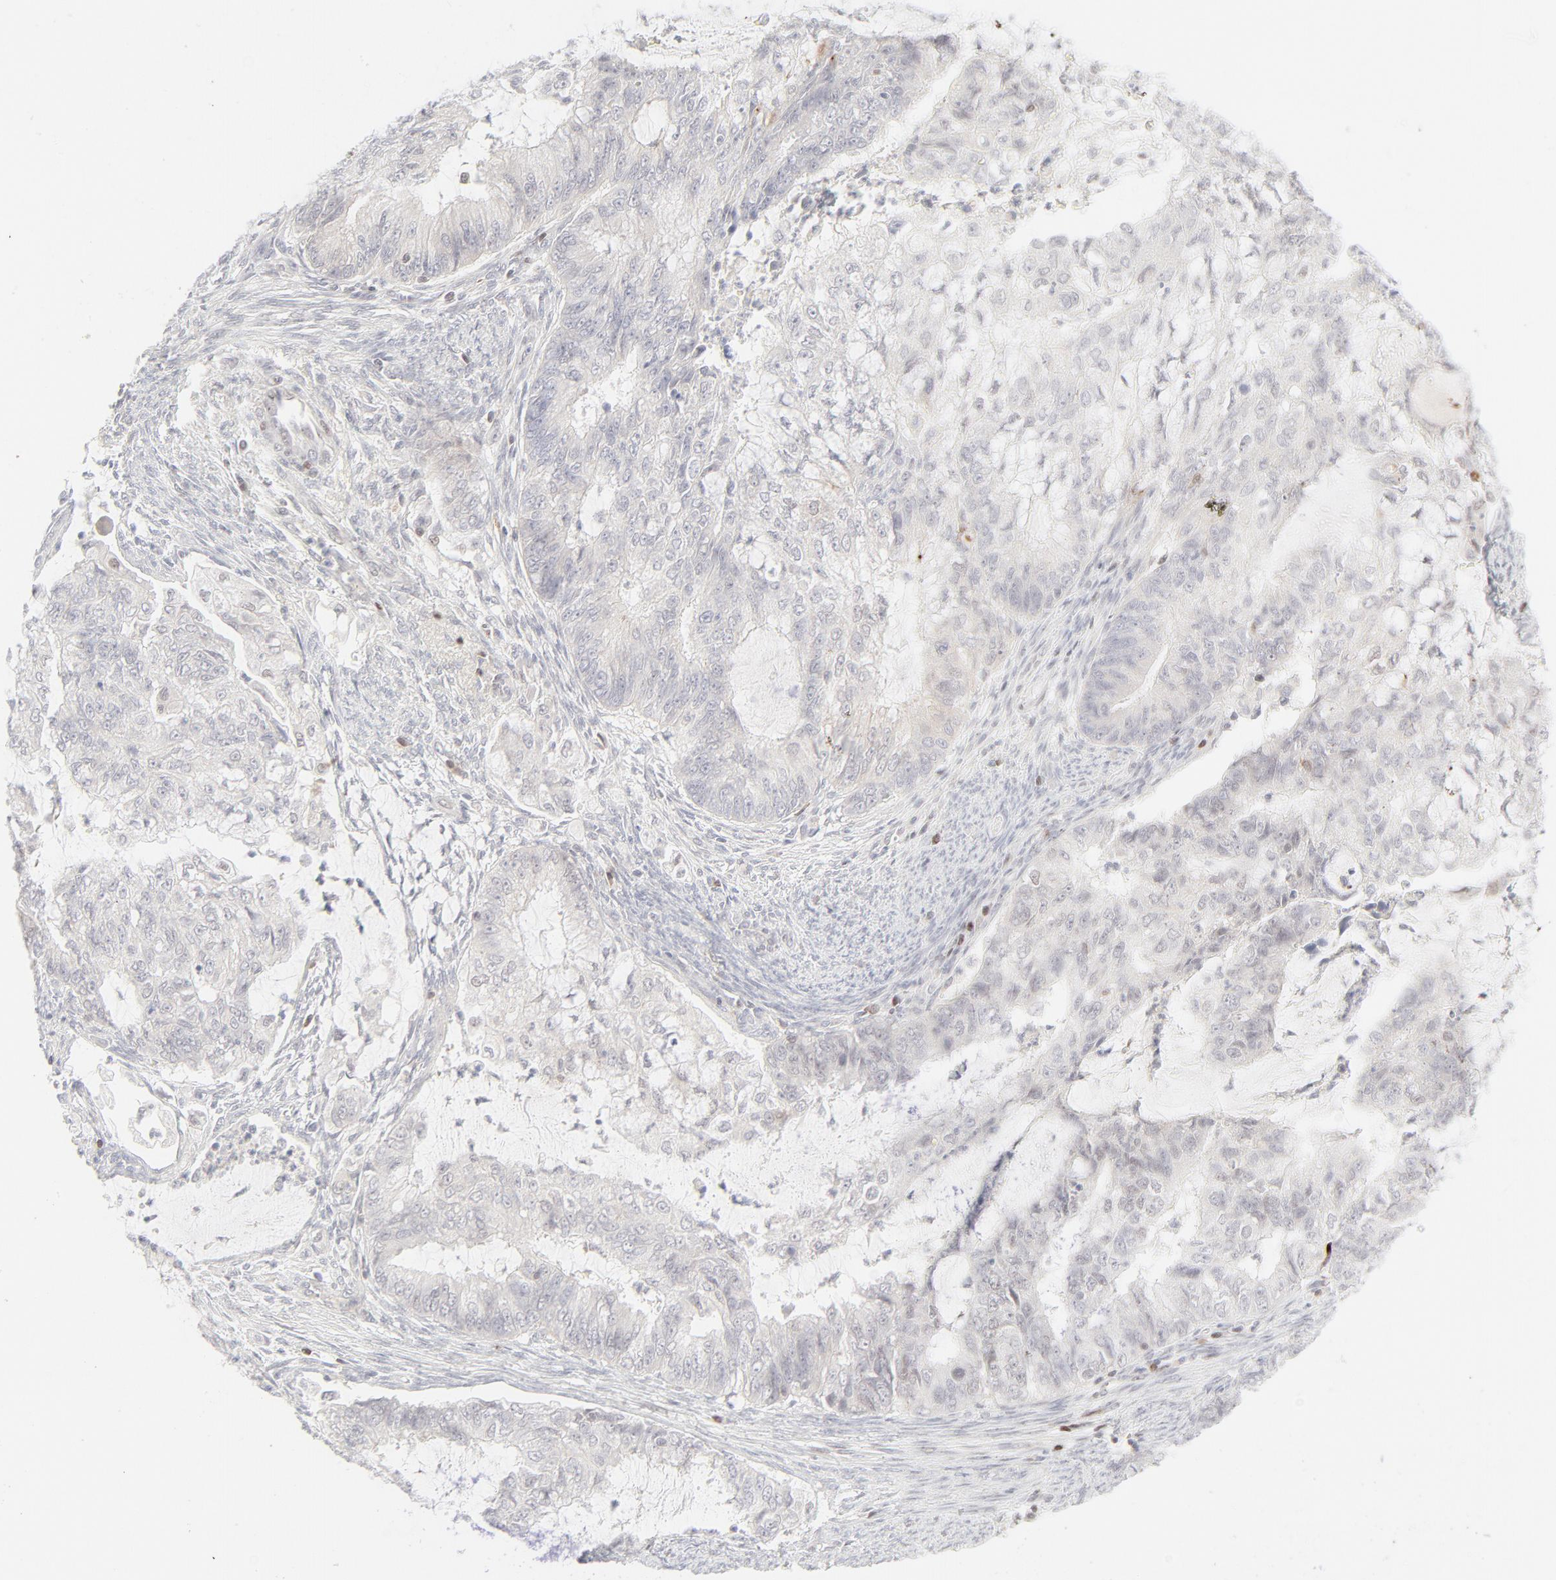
{"staining": {"intensity": "weak", "quantity": "<25%", "location": "cytoplasmic/membranous"}, "tissue": "endometrial cancer", "cell_type": "Tumor cells", "image_type": "cancer", "snomed": [{"axis": "morphology", "description": "Adenocarcinoma, NOS"}, {"axis": "topography", "description": "Endometrium"}], "caption": "The photomicrograph shows no staining of tumor cells in endometrial cancer (adenocarcinoma). Nuclei are stained in blue.", "gene": "PRKCB", "patient": {"sex": "female", "age": 75}}